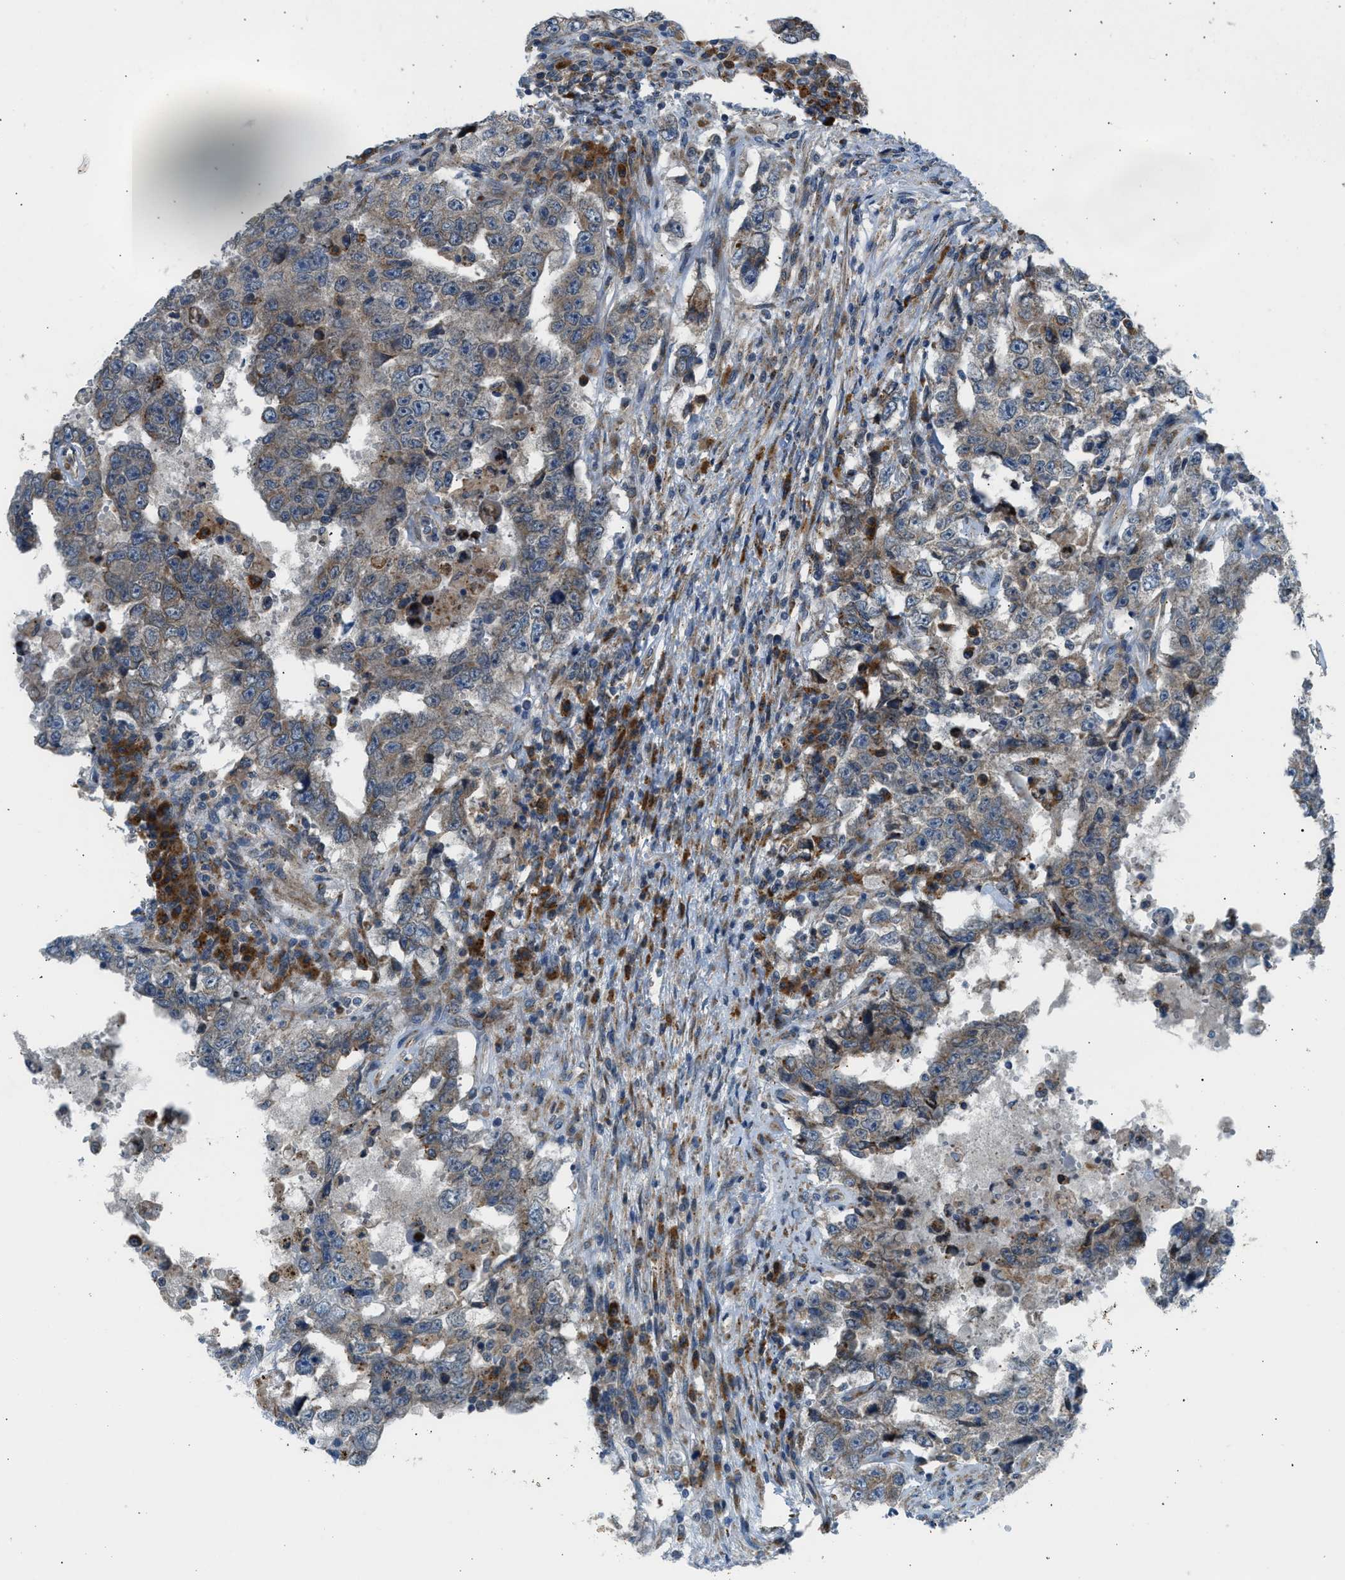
{"staining": {"intensity": "weak", "quantity": ">75%", "location": "cytoplasmic/membranous"}, "tissue": "testis cancer", "cell_type": "Tumor cells", "image_type": "cancer", "snomed": [{"axis": "morphology", "description": "Carcinoma, Embryonal, NOS"}, {"axis": "topography", "description": "Testis"}], "caption": "Human testis embryonal carcinoma stained with a protein marker reveals weak staining in tumor cells.", "gene": "EDARADD", "patient": {"sex": "male", "age": 26}}